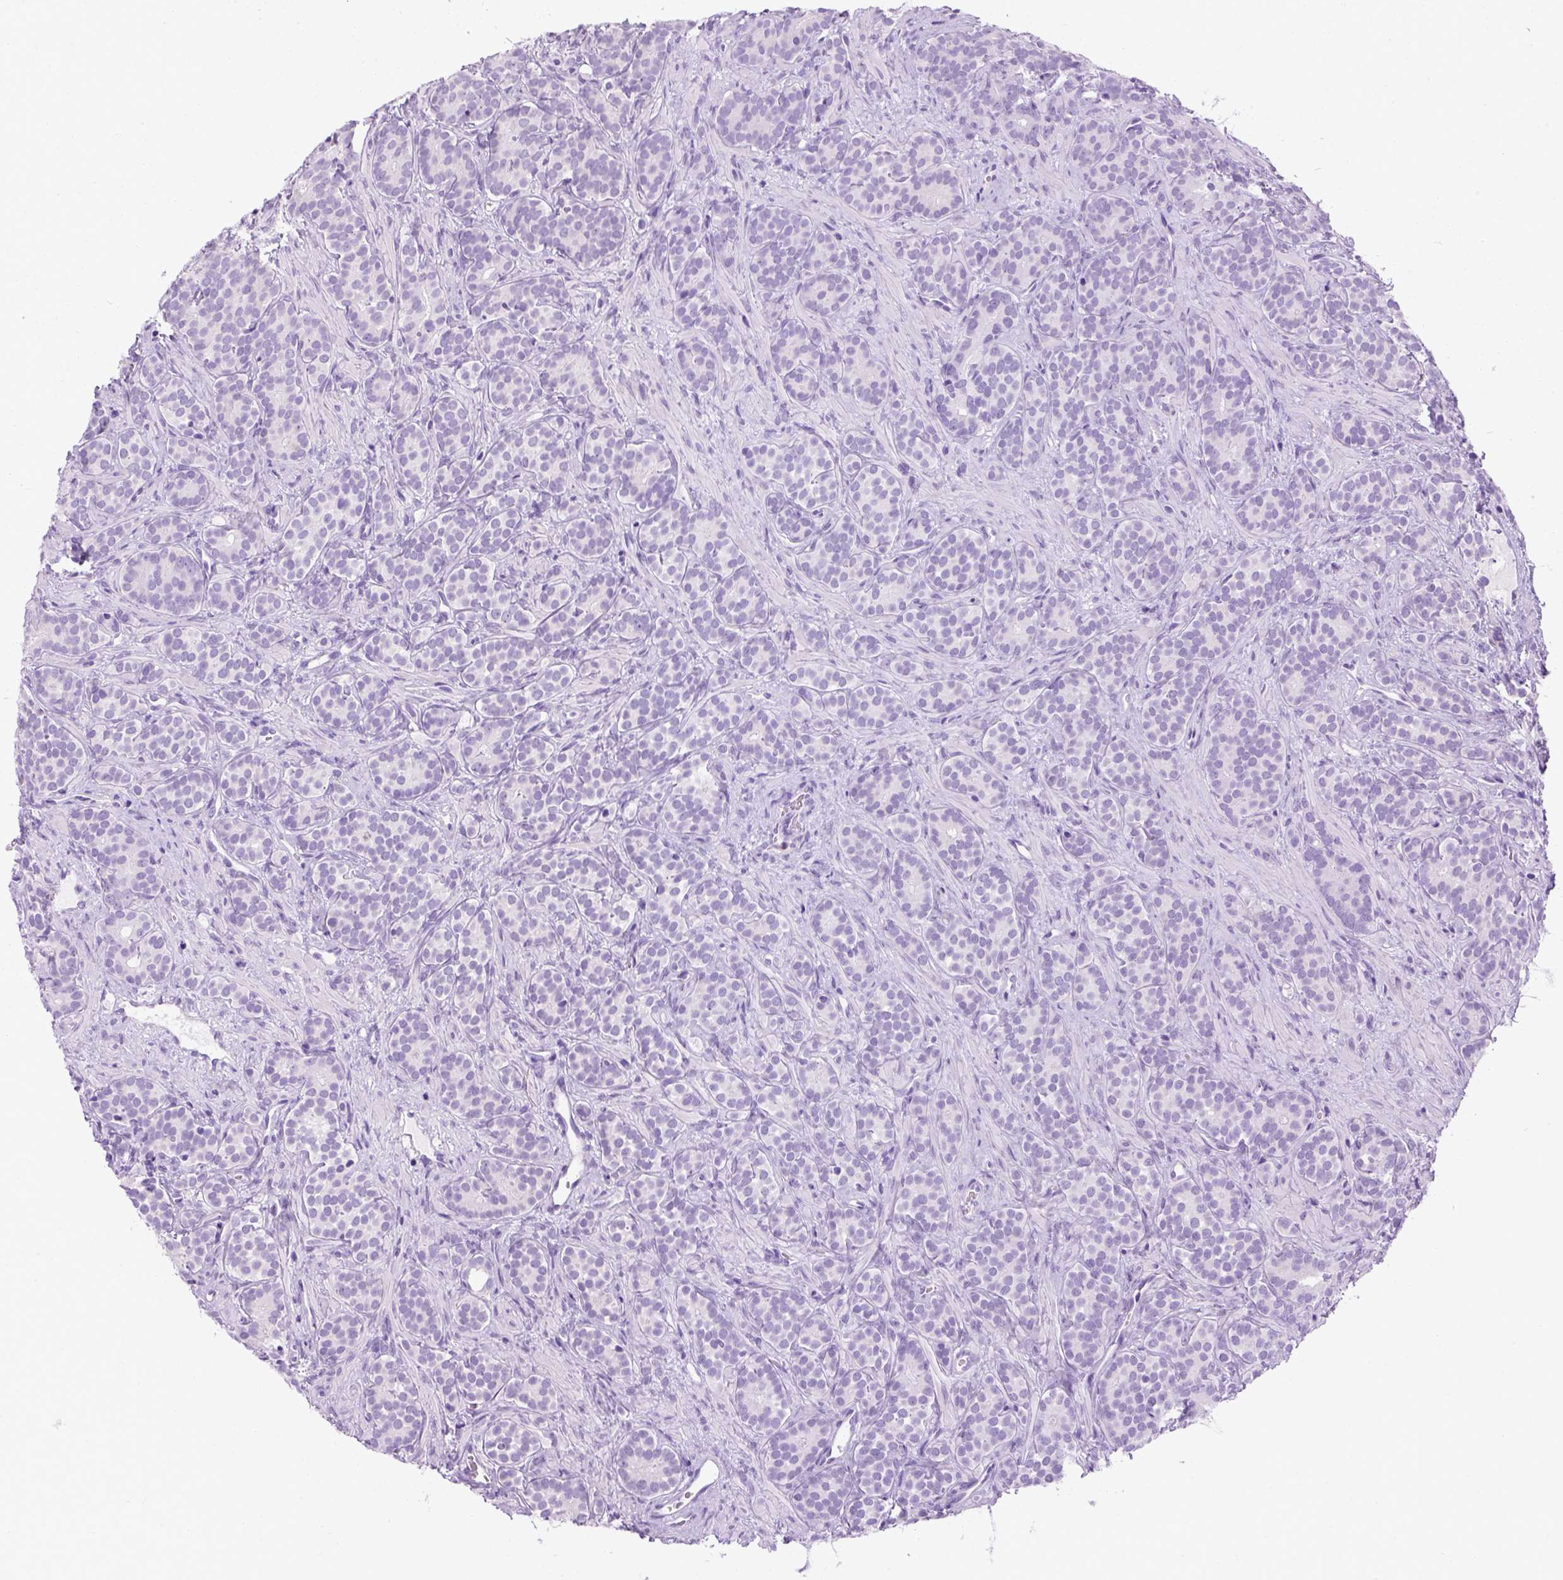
{"staining": {"intensity": "negative", "quantity": "none", "location": "none"}, "tissue": "prostate cancer", "cell_type": "Tumor cells", "image_type": "cancer", "snomed": [{"axis": "morphology", "description": "Adenocarcinoma, High grade"}, {"axis": "topography", "description": "Prostate"}], "caption": "DAB immunohistochemical staining of human prostate high-grade adenocarcinoma exhibits no significant positivity in tumor cells.", "gene": "TMEM38A", "patient": {"sex": "male", "age": 84}}